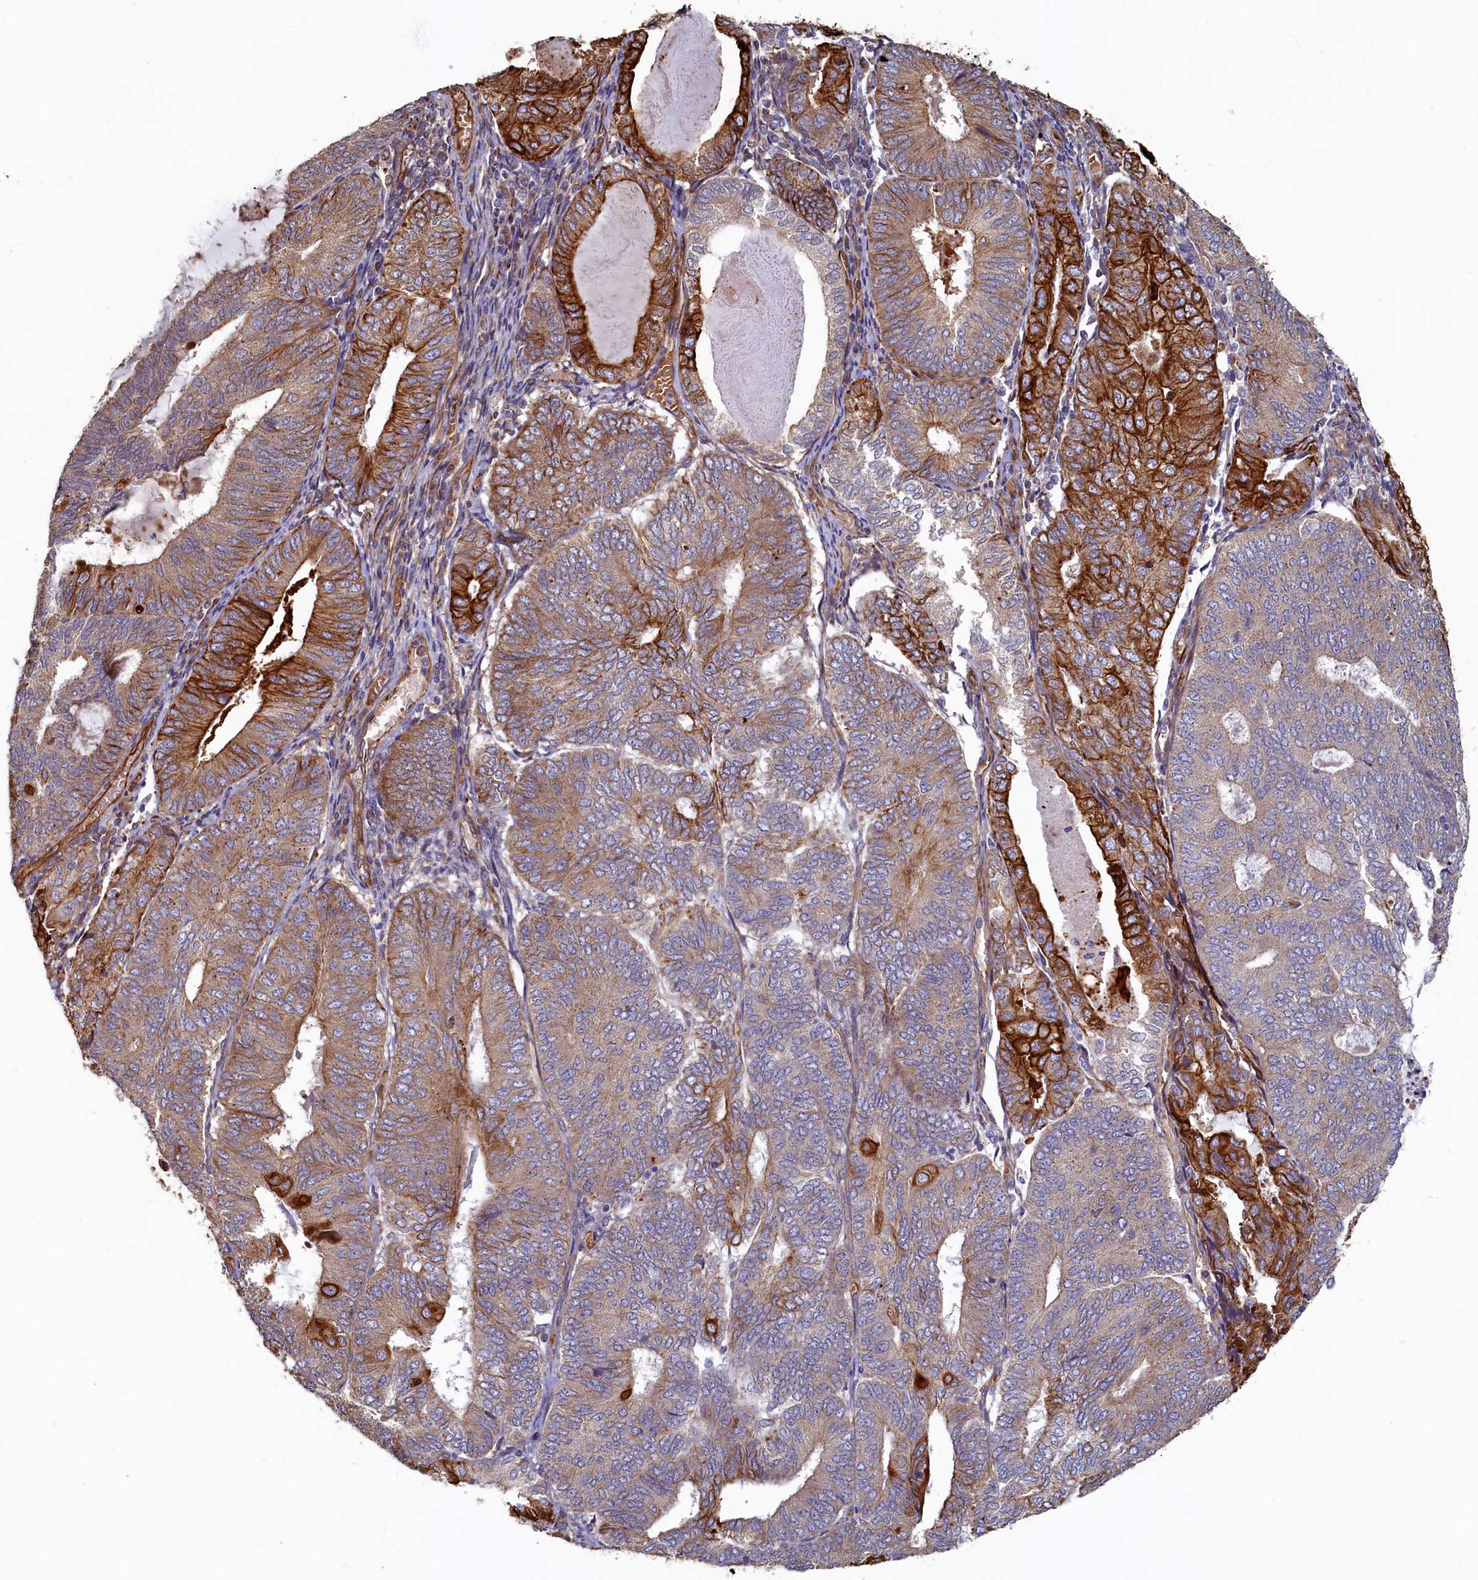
{"staining": {"intensity": "strong", "quantity": "<25%", "location": "cytoplasmic/membranous"}, "tissue": "endometrial cancer", "cell_type": "Tumor cells", "image_type": "cancer", "snomed": [{"axis": "morphology", "description": "Adenocarcinoma, NOS"}, {"axis": "topography", "description": "Endometrium"}], "caption": "DAB immunohistochemical staining of endometrial adenocarcinoma exhibits strong cytoplasmic/membranous protein positivity in about <25% of tumor cells. (DAB (3,3'-diaminobenzidine) IHC with brightfield microscopy, high magnification).", "gene": "LRRC57", "patient": {"sex": "female", "age": 81}}